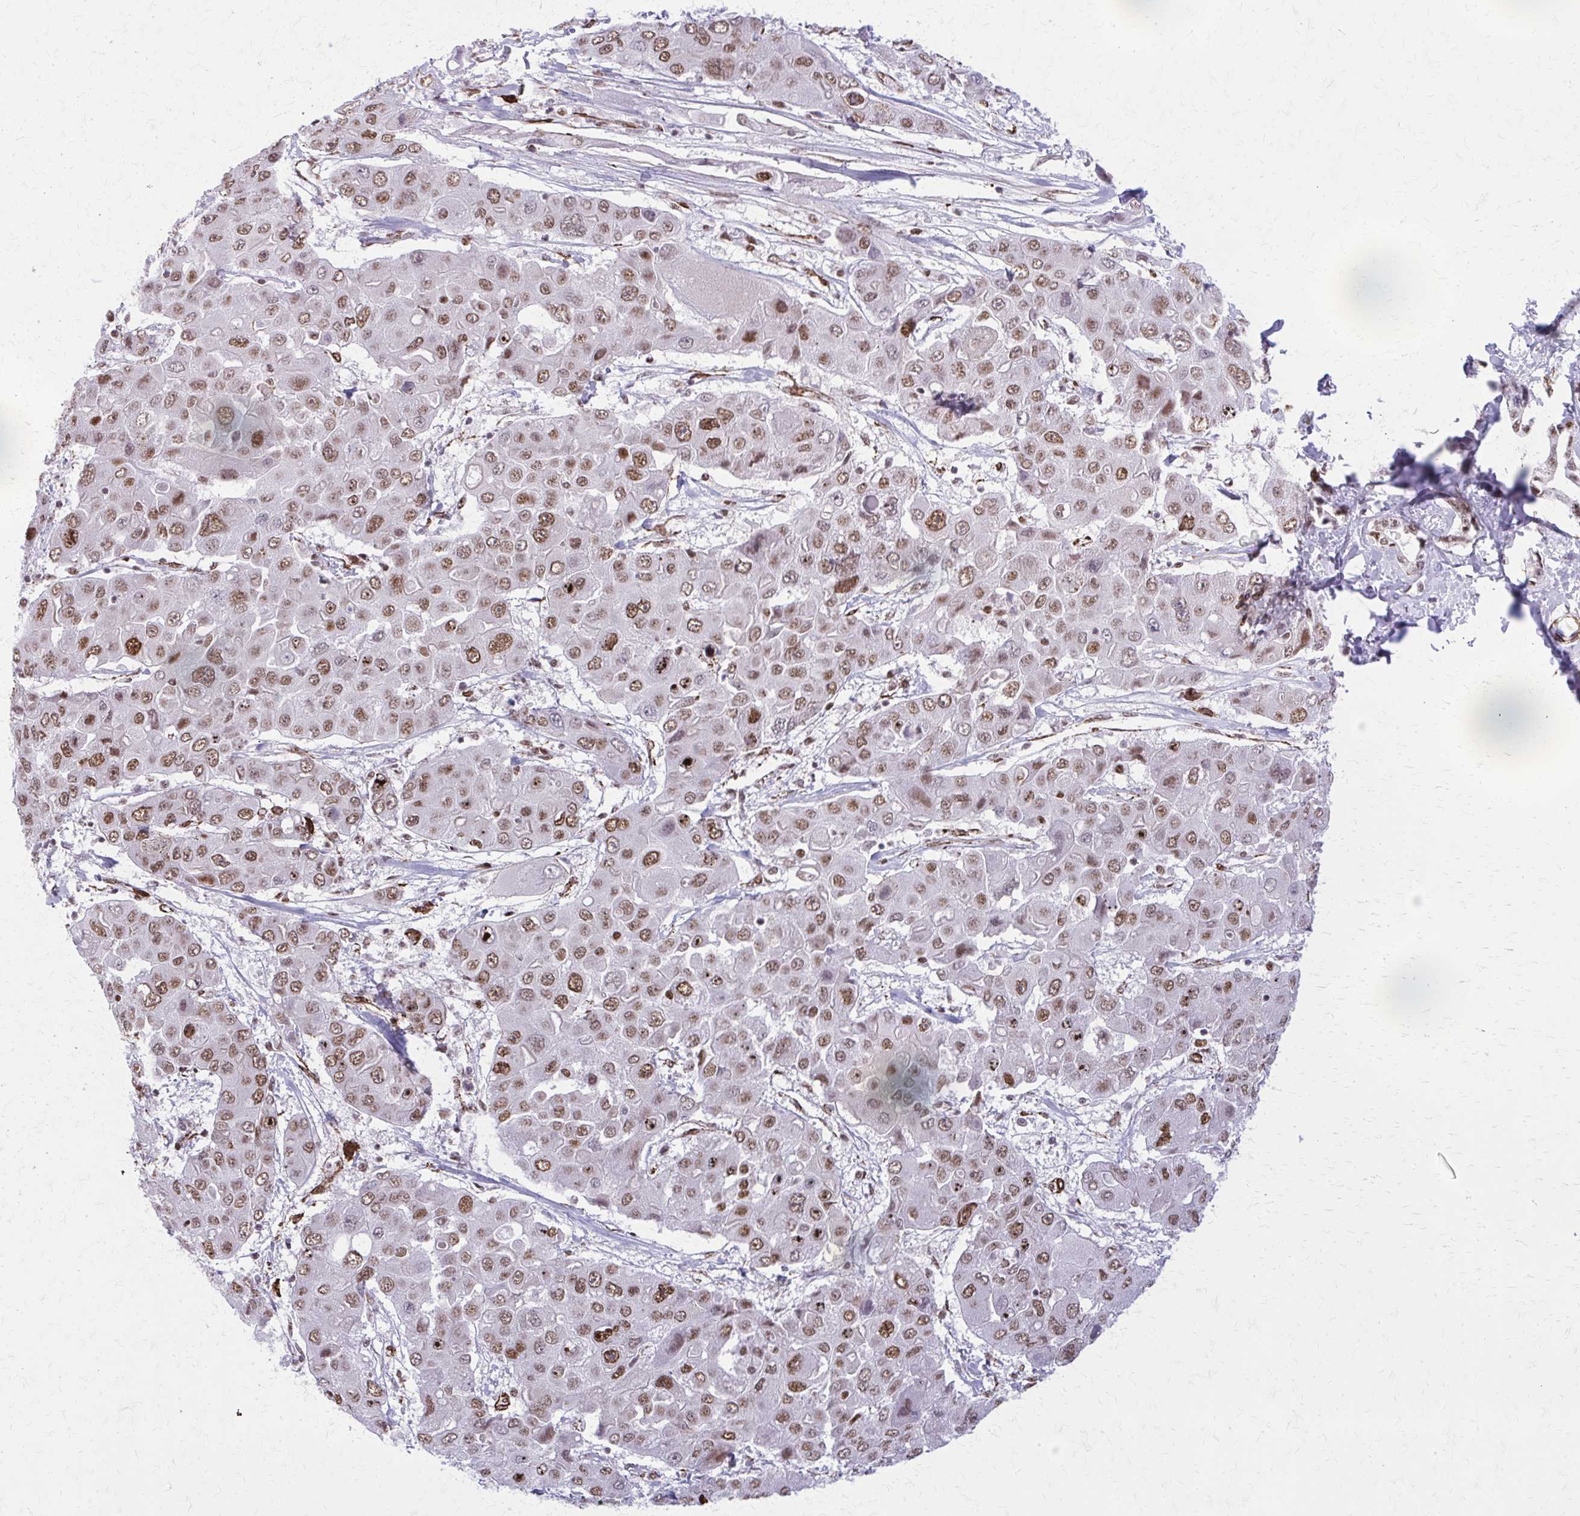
{"staining": {"intensity": "moderate", "quantity": ">75%", "location": "nuclear"}, "tissue": "liver cancer", "cell_type": "Tumor cells", "image_type": "cancer", "snomed": [{"axis": "morphology", "description": "Cholangiocarcinoma"}, {"axis": "topography", "description": "Liver"}], "caption": "Immunohistochemistry (IHC) photomicrograph of human liver cancer (cholangiocarcinoma) stained for a protein (brown), which demonstrates medium levels of moderate nuclear positivity in about >75% of tumor cells.", "gene": "NRBF2", "patient": {"sex": "male", "age": 67}}